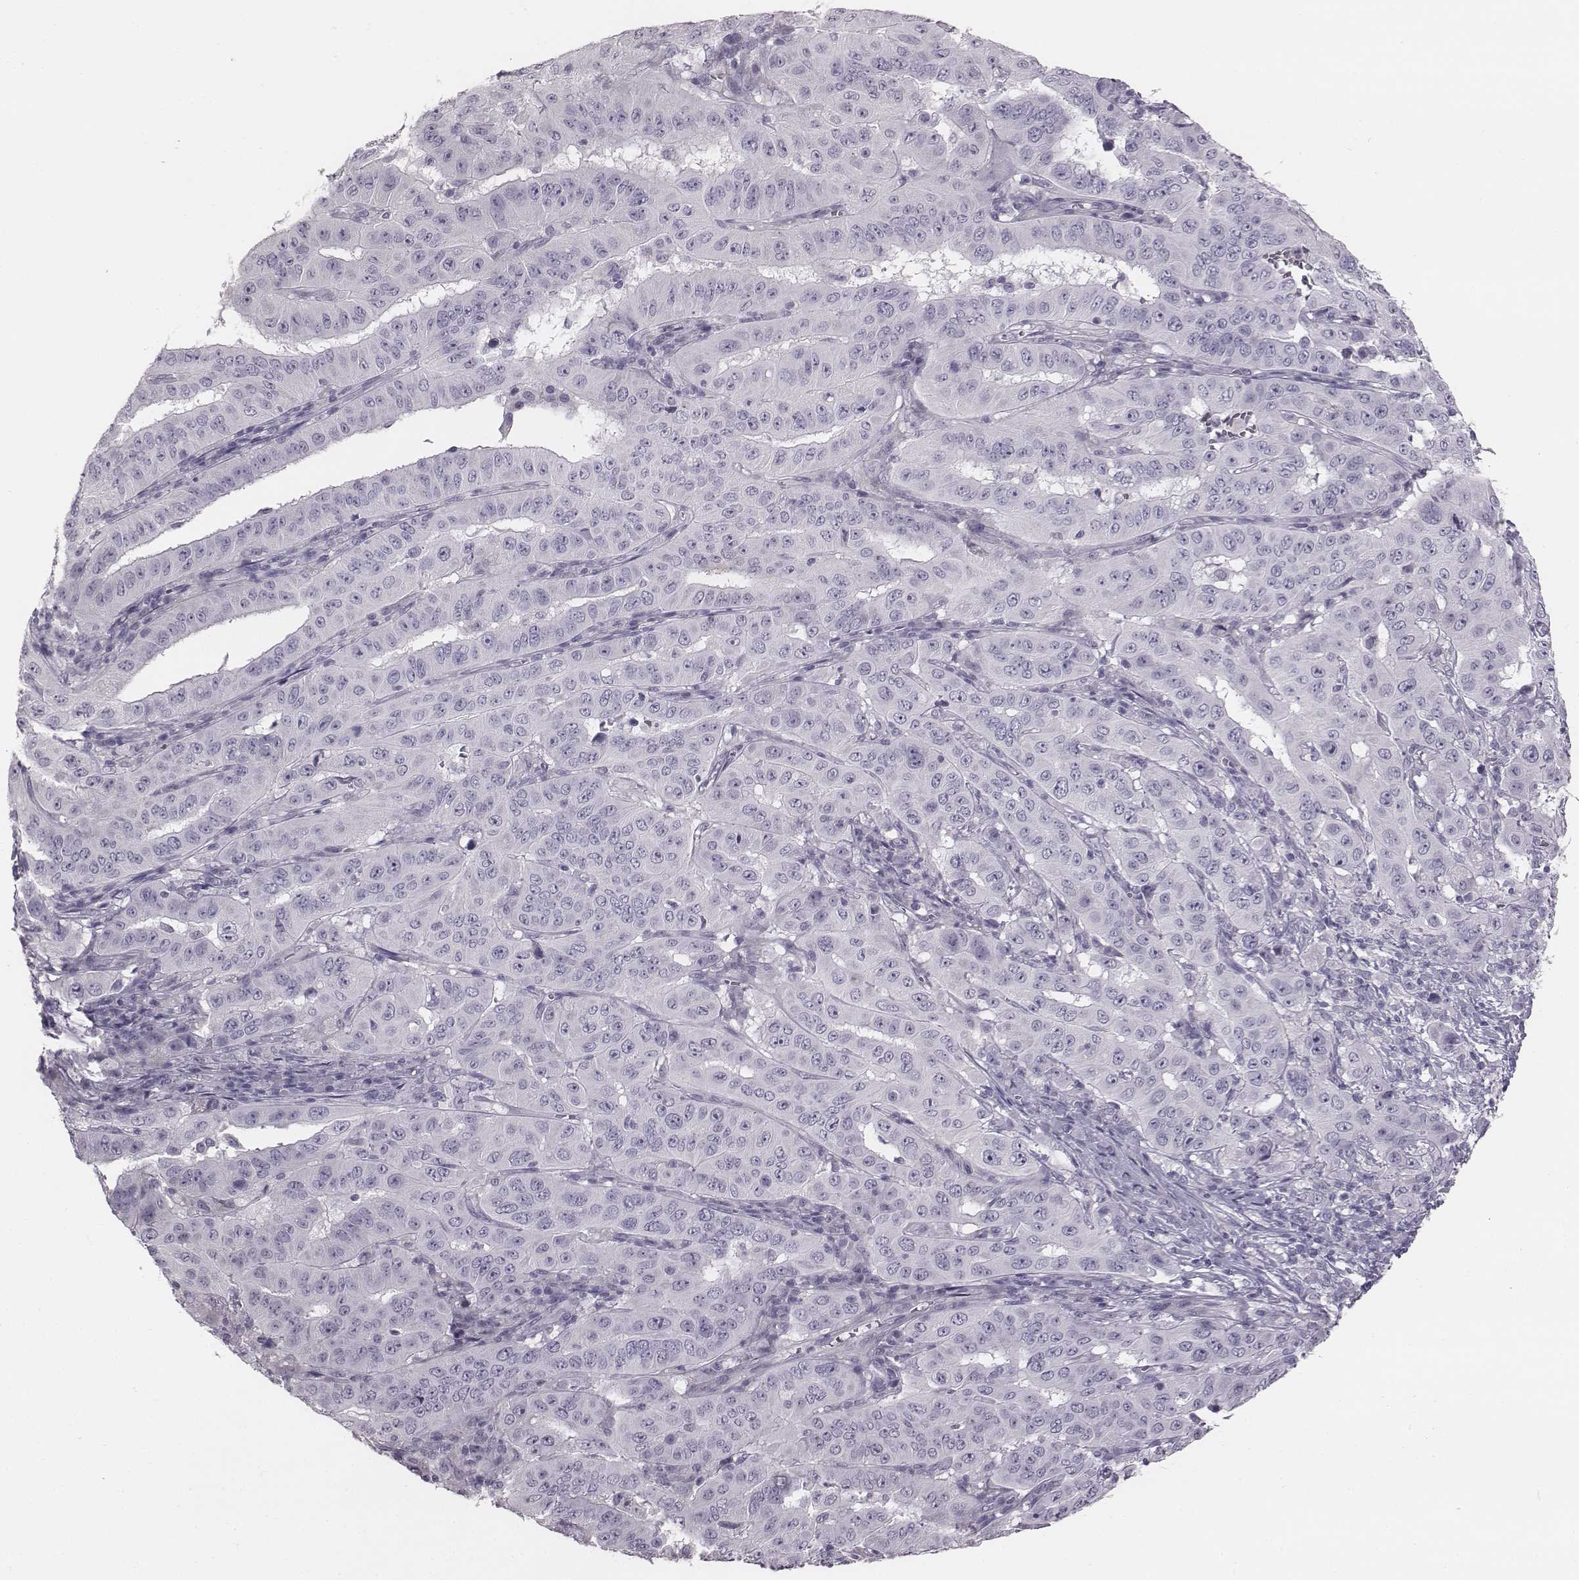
{"staining": {"intensity": "negative", "quantity": "none", "location": "none"}, "tissue": "pancreatic cancer", "cell_type": "Tumor cells", "image_type": "cancer", "snomed": [{"axis": "morphology", "description": "Adenocarcinoma, NOS"}, {"axis": "topography", "description": "Pancreas"}], "caption": "IHC of adenocarcinoma (pancreatic) exhibits no positivity in tumor cells.", "gene": "PDE8B", "patient": {"sex": "male", "age": 63}}